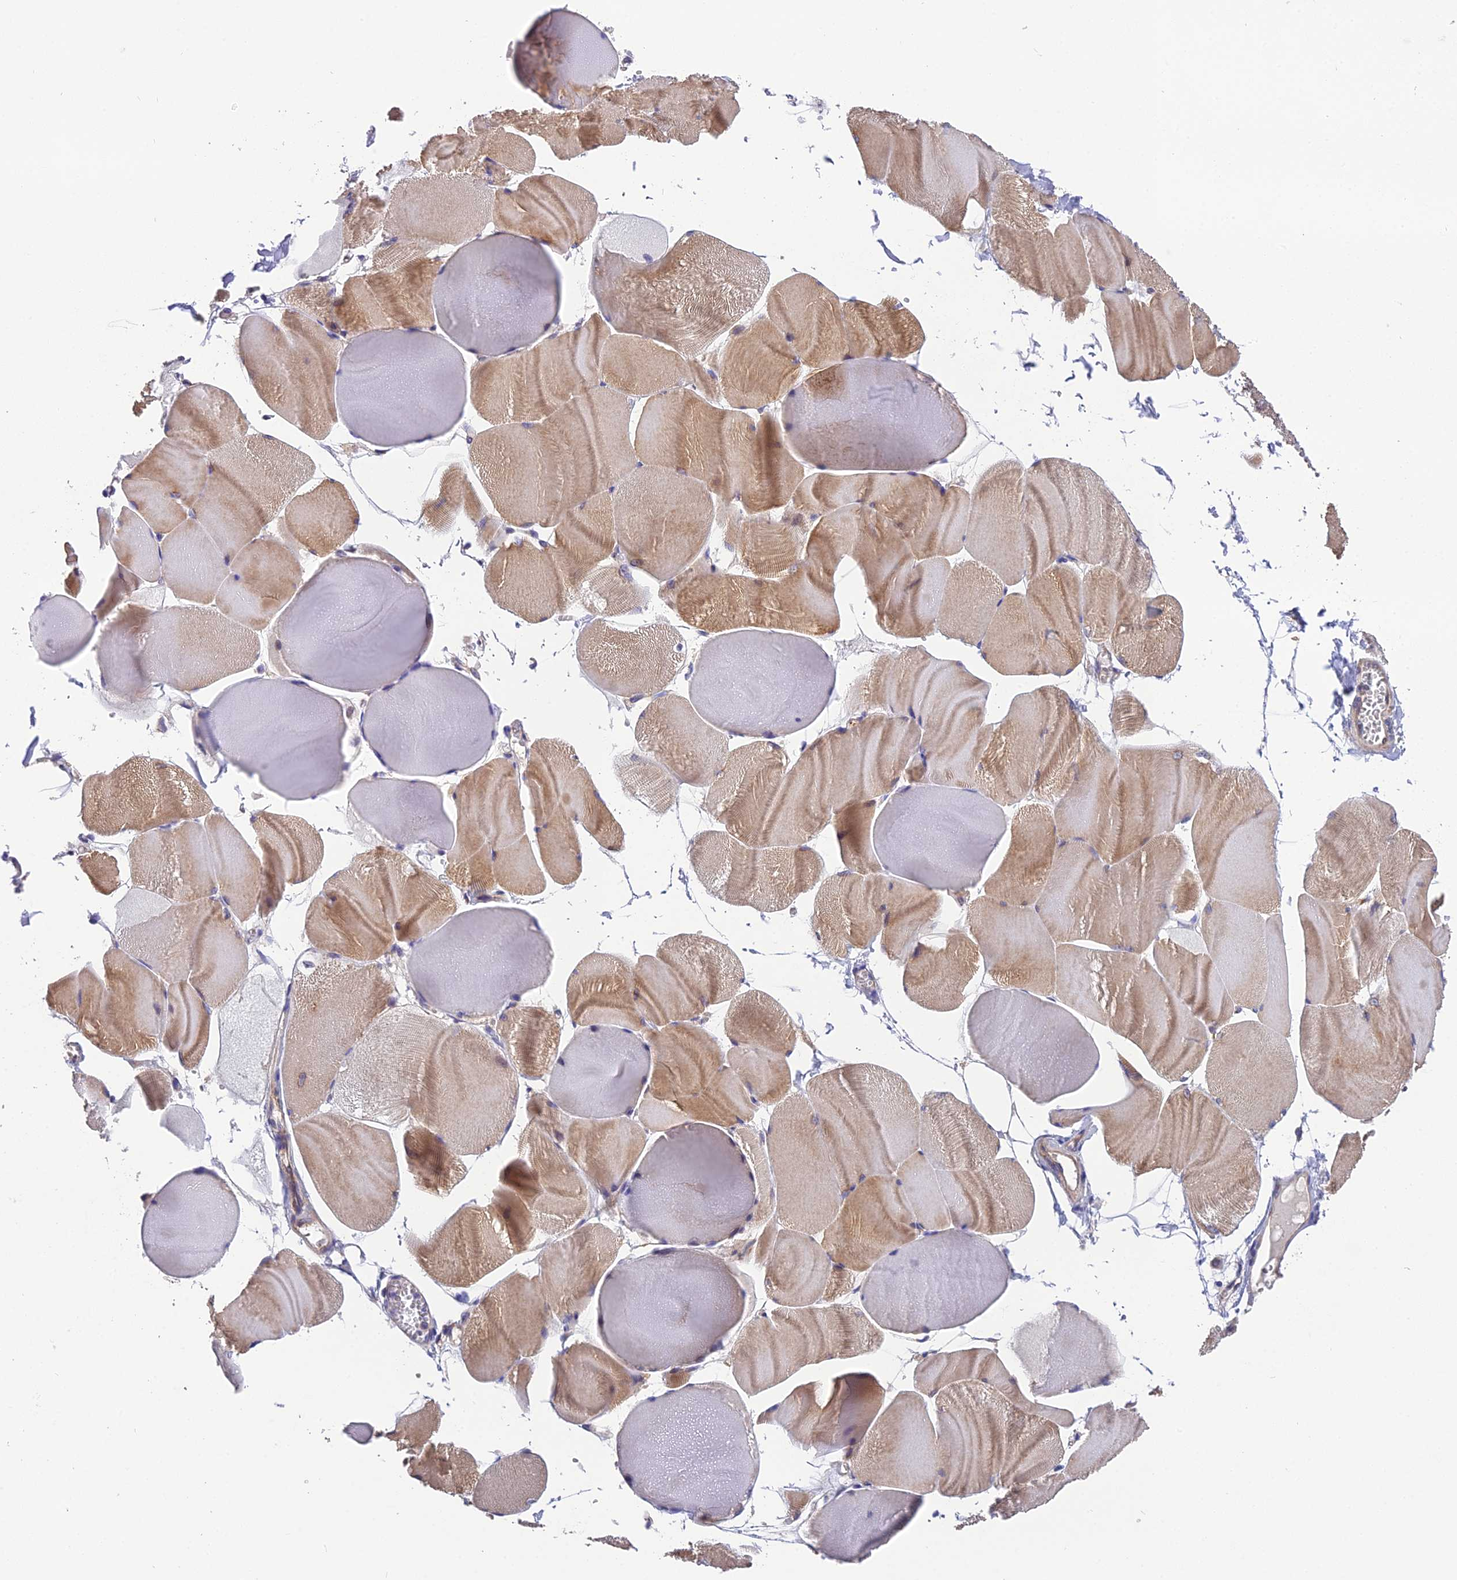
{"staining": {"intensity": "moderate", "quantity": "25%-75%", "location": "cytoplasmic/membranous"}, "tissue": "skeletal muscle", "cell_type": "Myocytes", "image_type": "normal", "snomed": [{"axis": "morphology", "description": "Normal tissue, NOS"}, {"axis": "morphology", "description": "Basal cell carcinoma"}, {"axis": "topography", "description": "Skeletal muscle"}], "caption": "An immunohistochemistry (IHC) micrograph of unremarkable tissue is shown. Protein staining in brown labels moderate cytoplasmic/membranous positivity in skeletal muscle within myocytes. (Brightfield microscopy of DAB IHC at high magnification).", "gene": "BLOC1S4", "patient": {"sex": "female", "age": 64}}